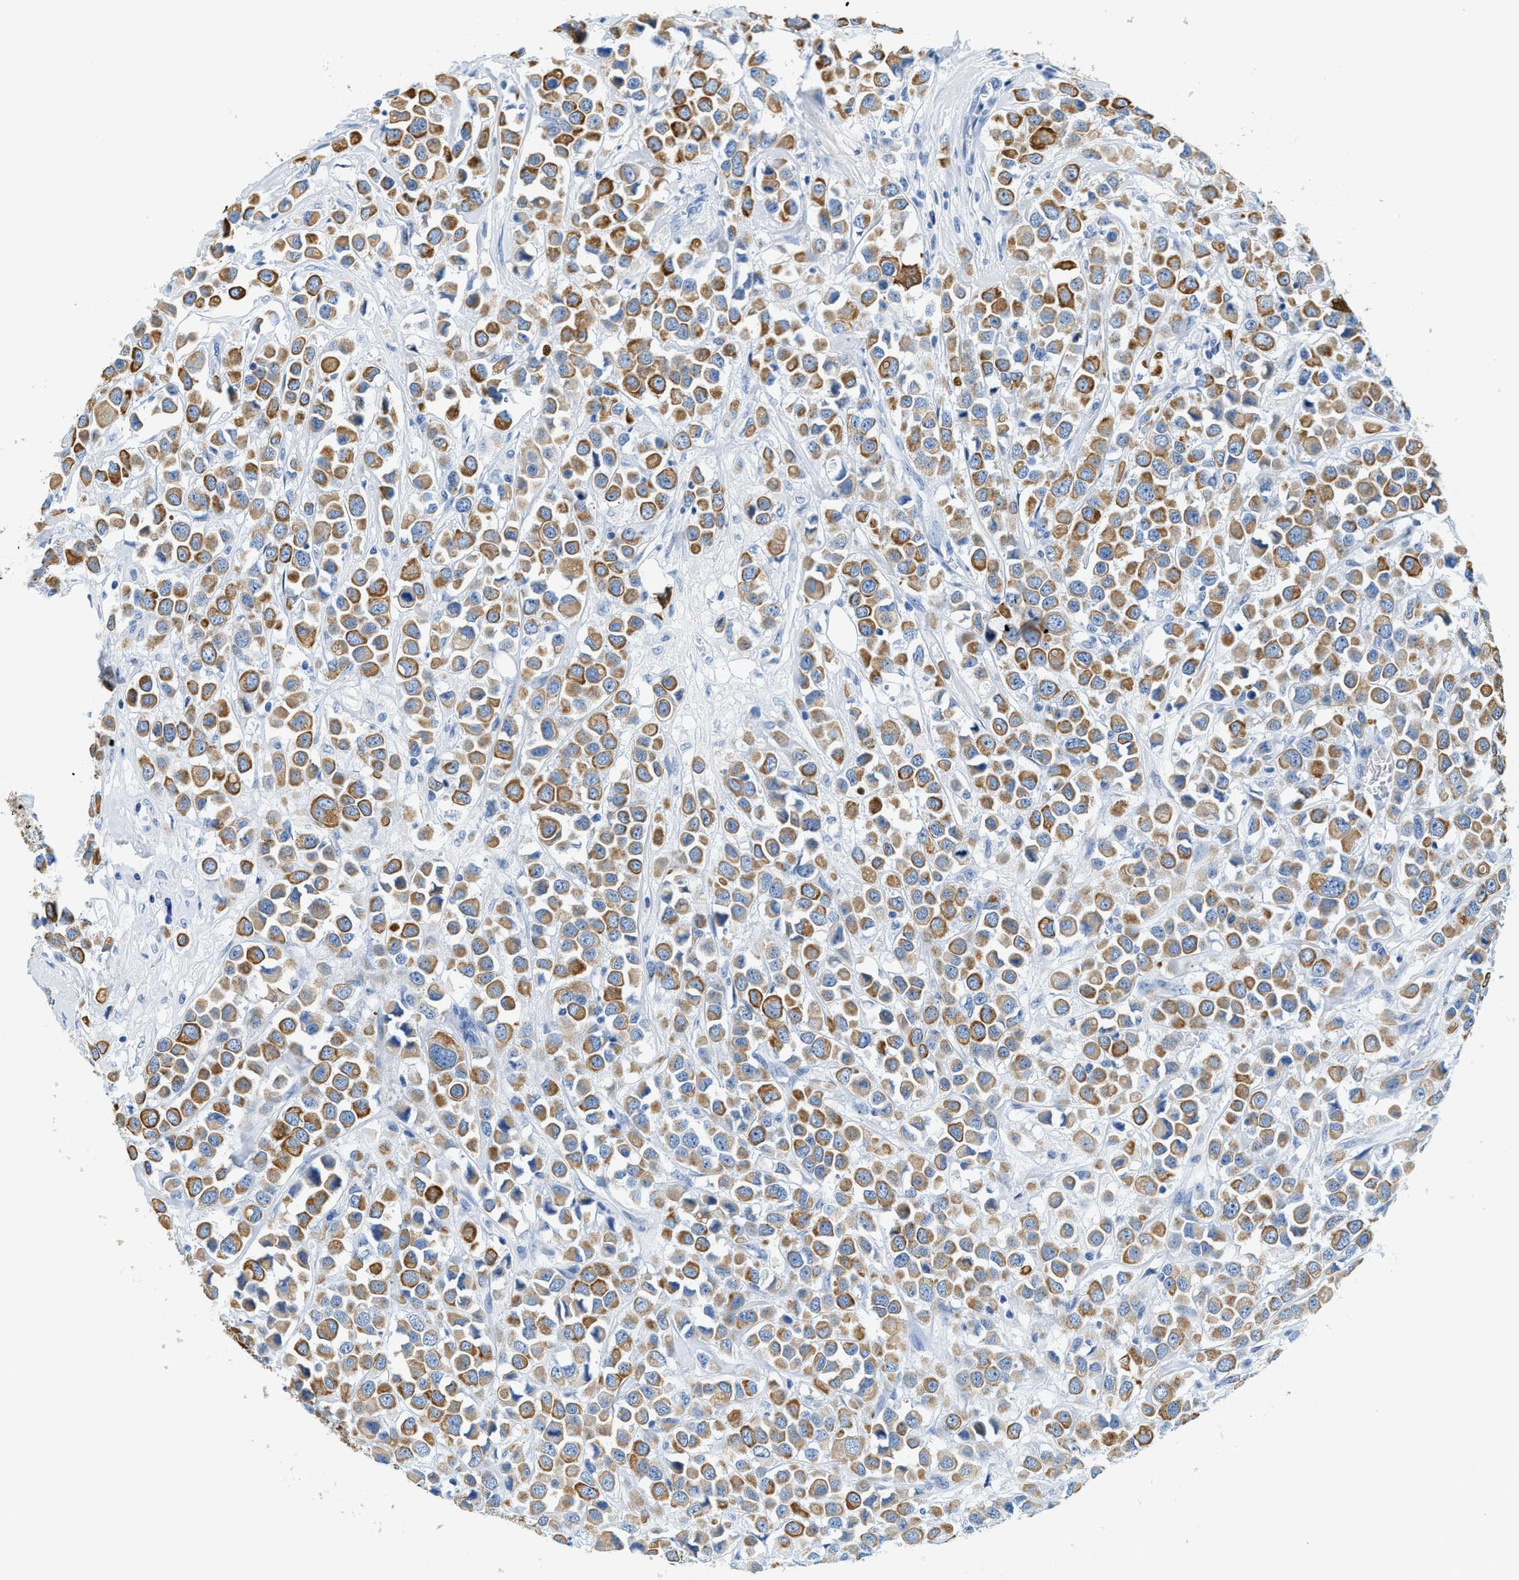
{"staining": {"intensity": "moderate", "quantity": ">75%", "location": "cytoplasmic/membranous"}, "tissue": "breast cancer", "cell_type": "Tumor cells", "image_type": "cancer", "snomed": [{"axis": "morphology", "description": "Duct carcinoma"}, {"axis": "topography", "description": "Breast"}], "caption": "The histopathology image demonstrates staining of invasive ductal carcinoma (breast), revealing moderate cytoplasmic/membranous protein positivity (brown color) within tumor cells.", "gene": "STXBP2", "patient": {"sex": "female", "age": 61}}